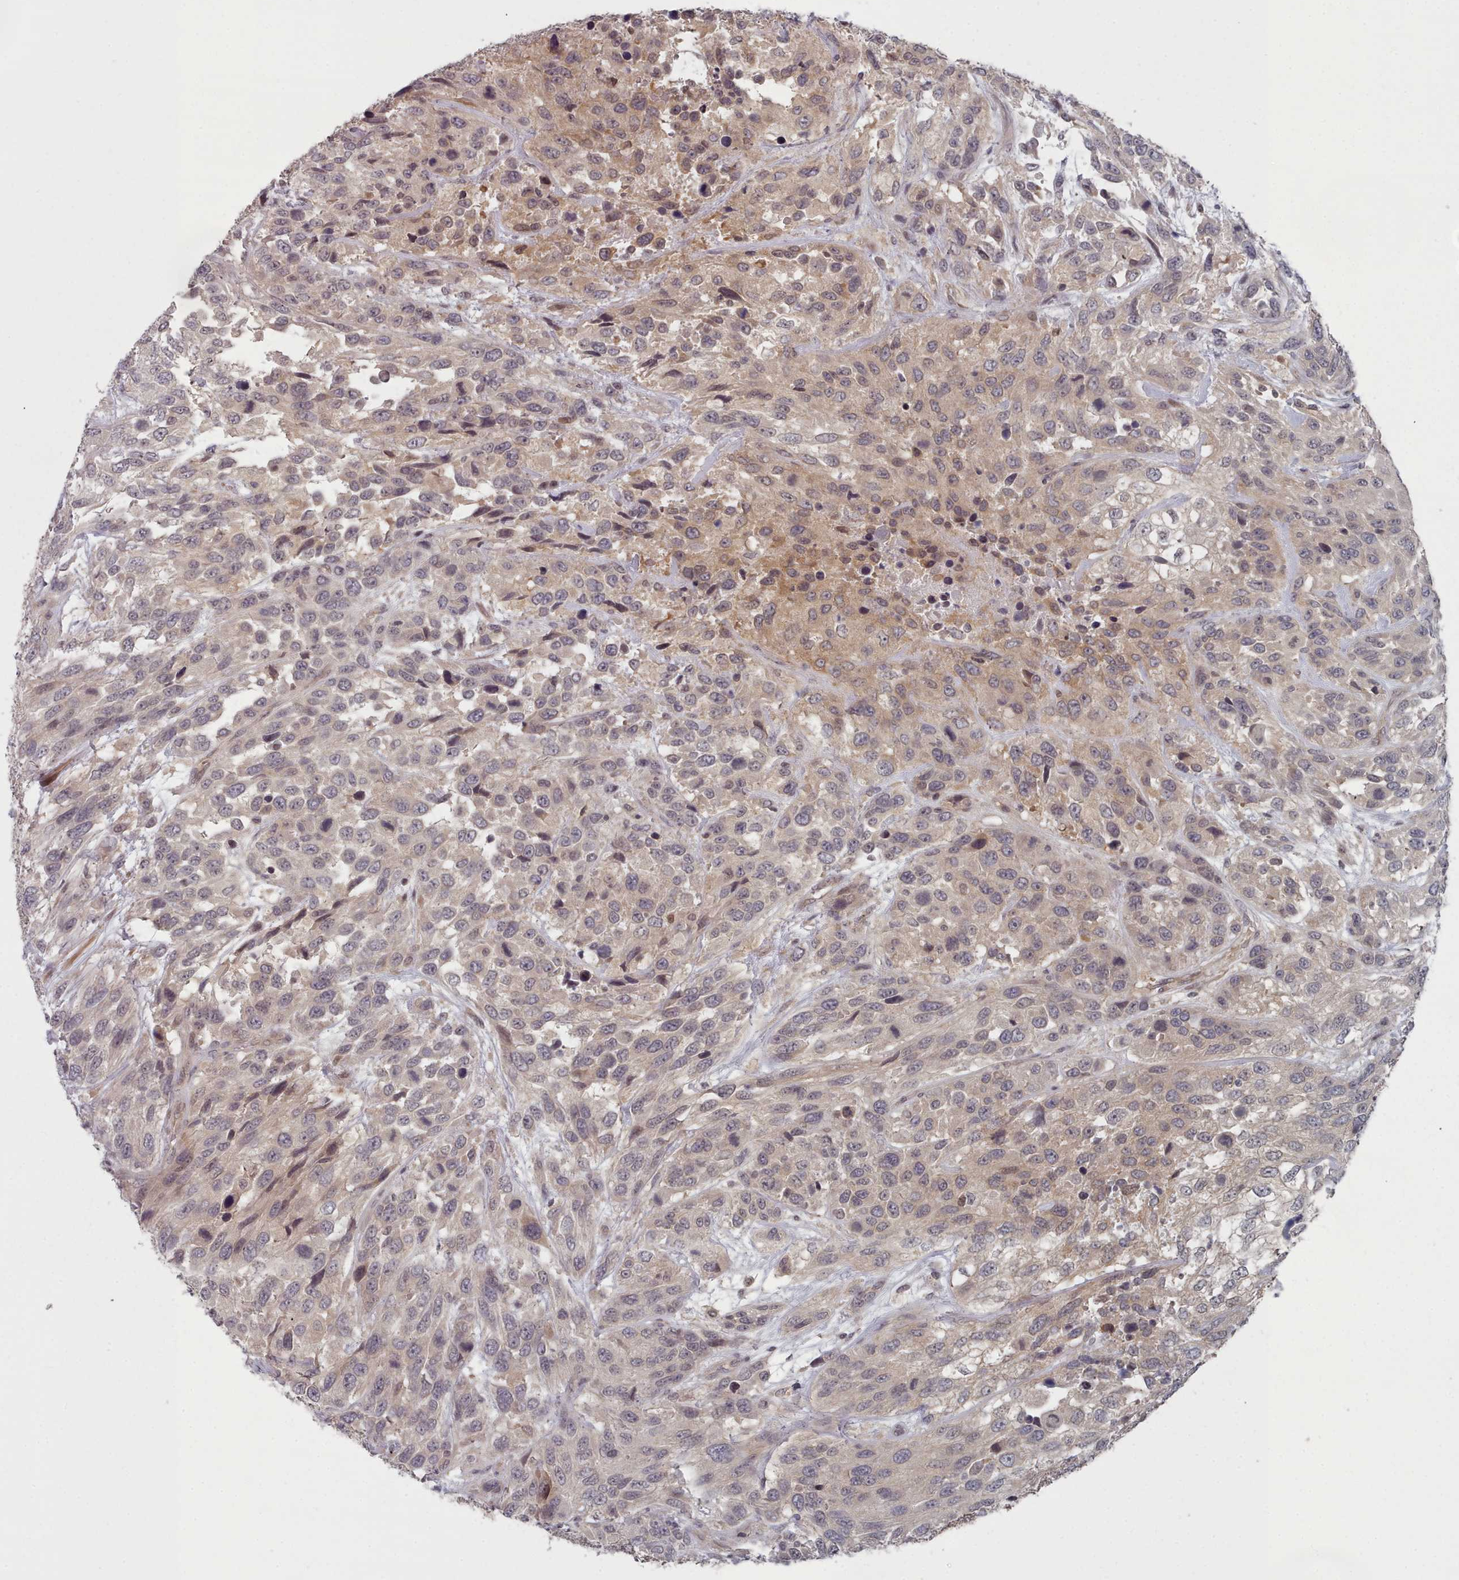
{"staining": {"intensity": "weak", "quantity": "<25%", "location": "cytoplasmic/membranous"}, "tissue": "urothelial cancer", "cell_type": "Tumor cells", "image_type": "cancer", "snomed": [{"axis": "morphology", "description": "Urothelial carcinoma, High grade"}, {"axis": "topography", "description": "Urinary bladder"}], "caption": "There is no significant staining in tumor cells of urothelial cancer. (Stains: DAB (3,3'-diaminobenzidine) immunohistochemistry (IHC) with hematoxylin counter stain, Microscopy: brightfield microscopy at high magnification).", "gene": "HYAL3", "patient": {"sex": "female", "age": 70}}